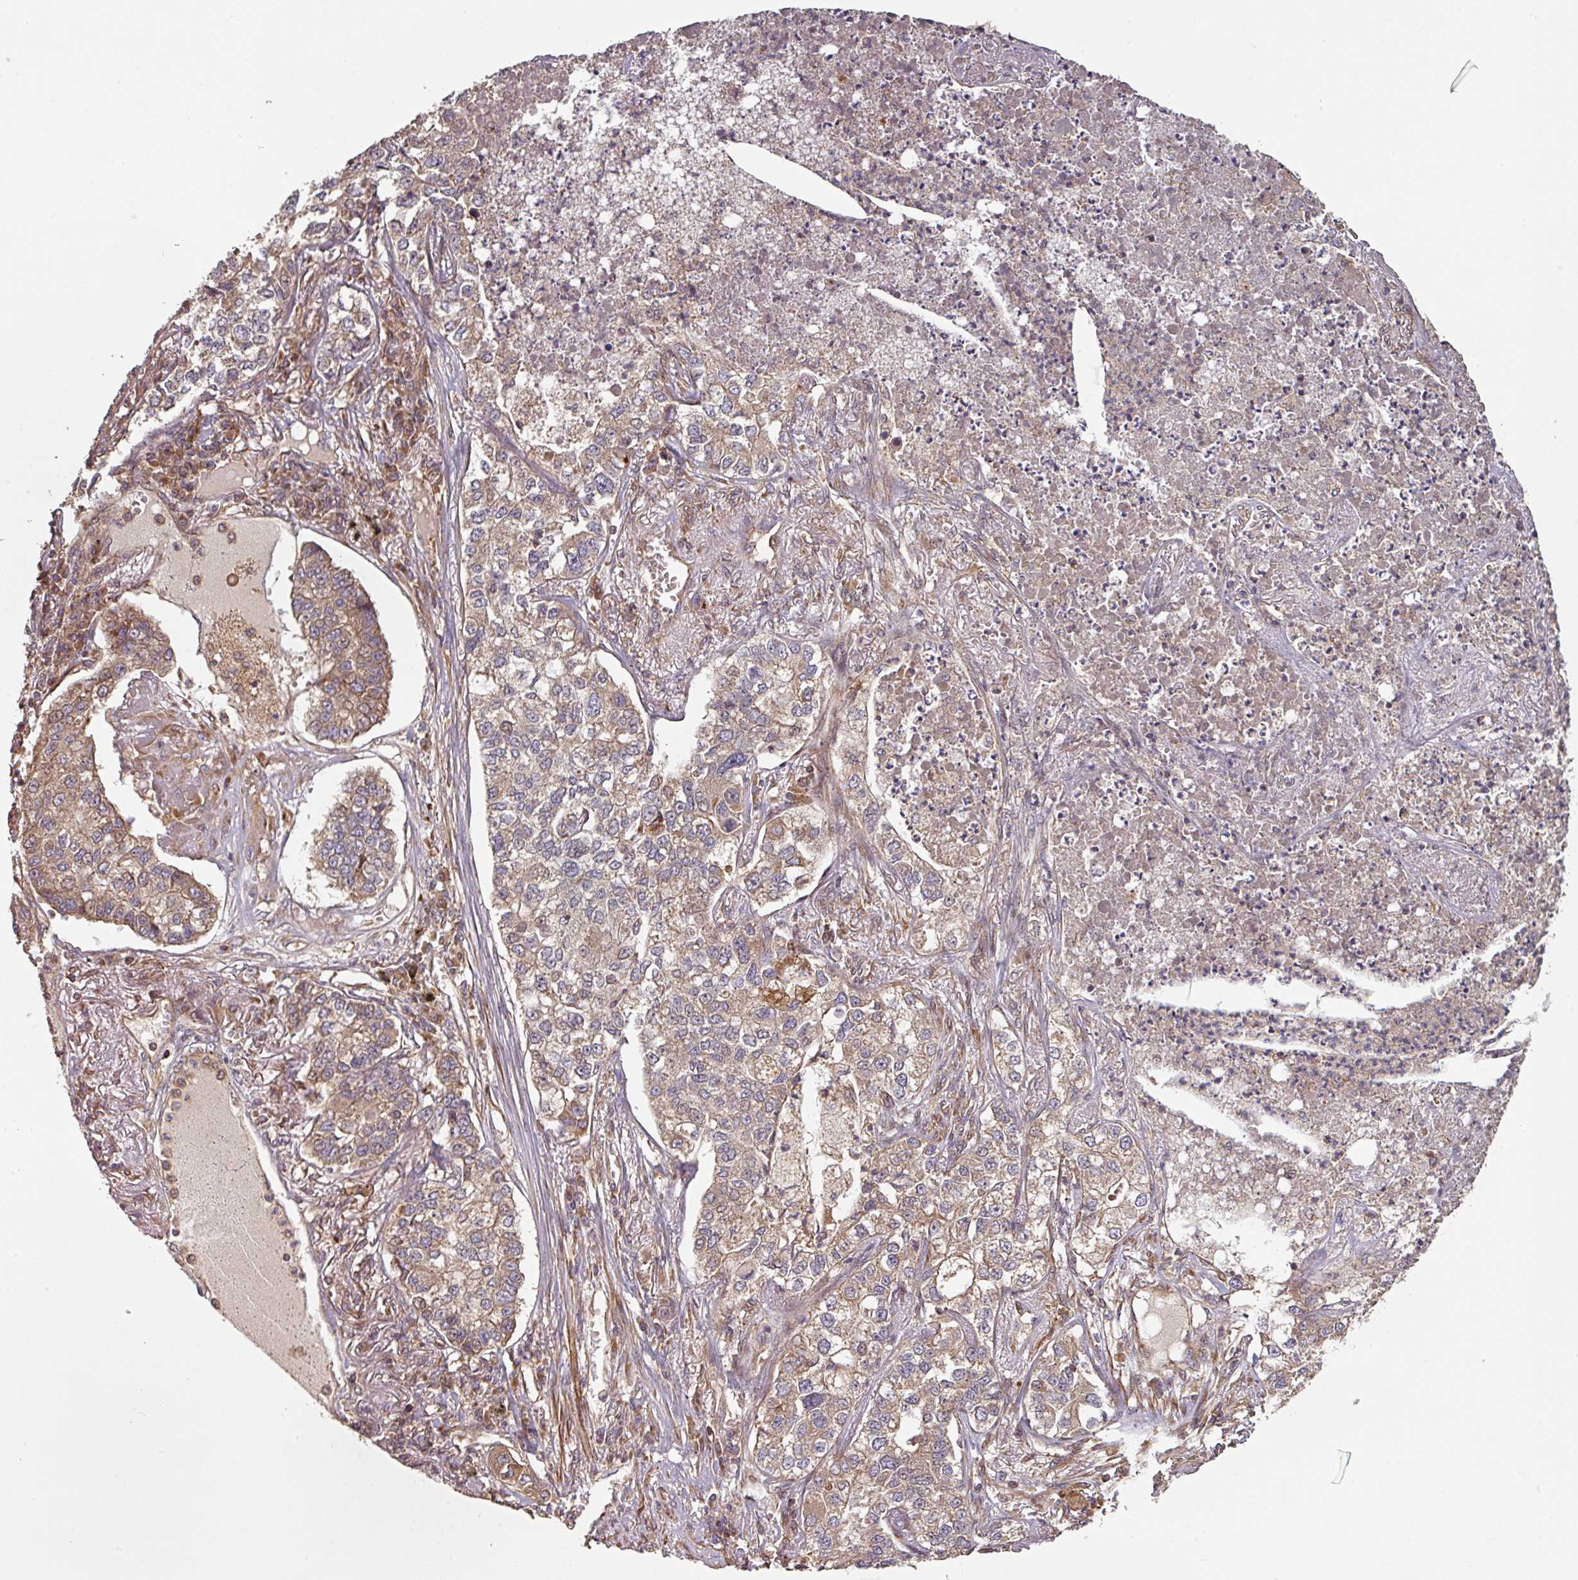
{"staining": {"intensity": "moderate", "quantity": "25%-75%", "location": "cytoplasmic/membranous"}, "tissue": "lung cancer", "cell_type": "Tumor cells", "image_type": "cancer", "snomed": [{"axis": "morphology", "description": "Adenocarcinoma, NOS"}, {"axis": "topography", "description": "Lung"}], "caption": "Moderate cytoplasmic/membranous expression is identified in about 25%-75% of tumor cells in lung adenocarcinoma. The staining was performed using DAB (3,3'-diaminobenzidine) to visualize the protein expression in brown, while the nuclei were stained in blue with hematoxylin (Magnification: 20x).", "gene": "SIK1", "patient": {"sex": "male", "age": 49}}